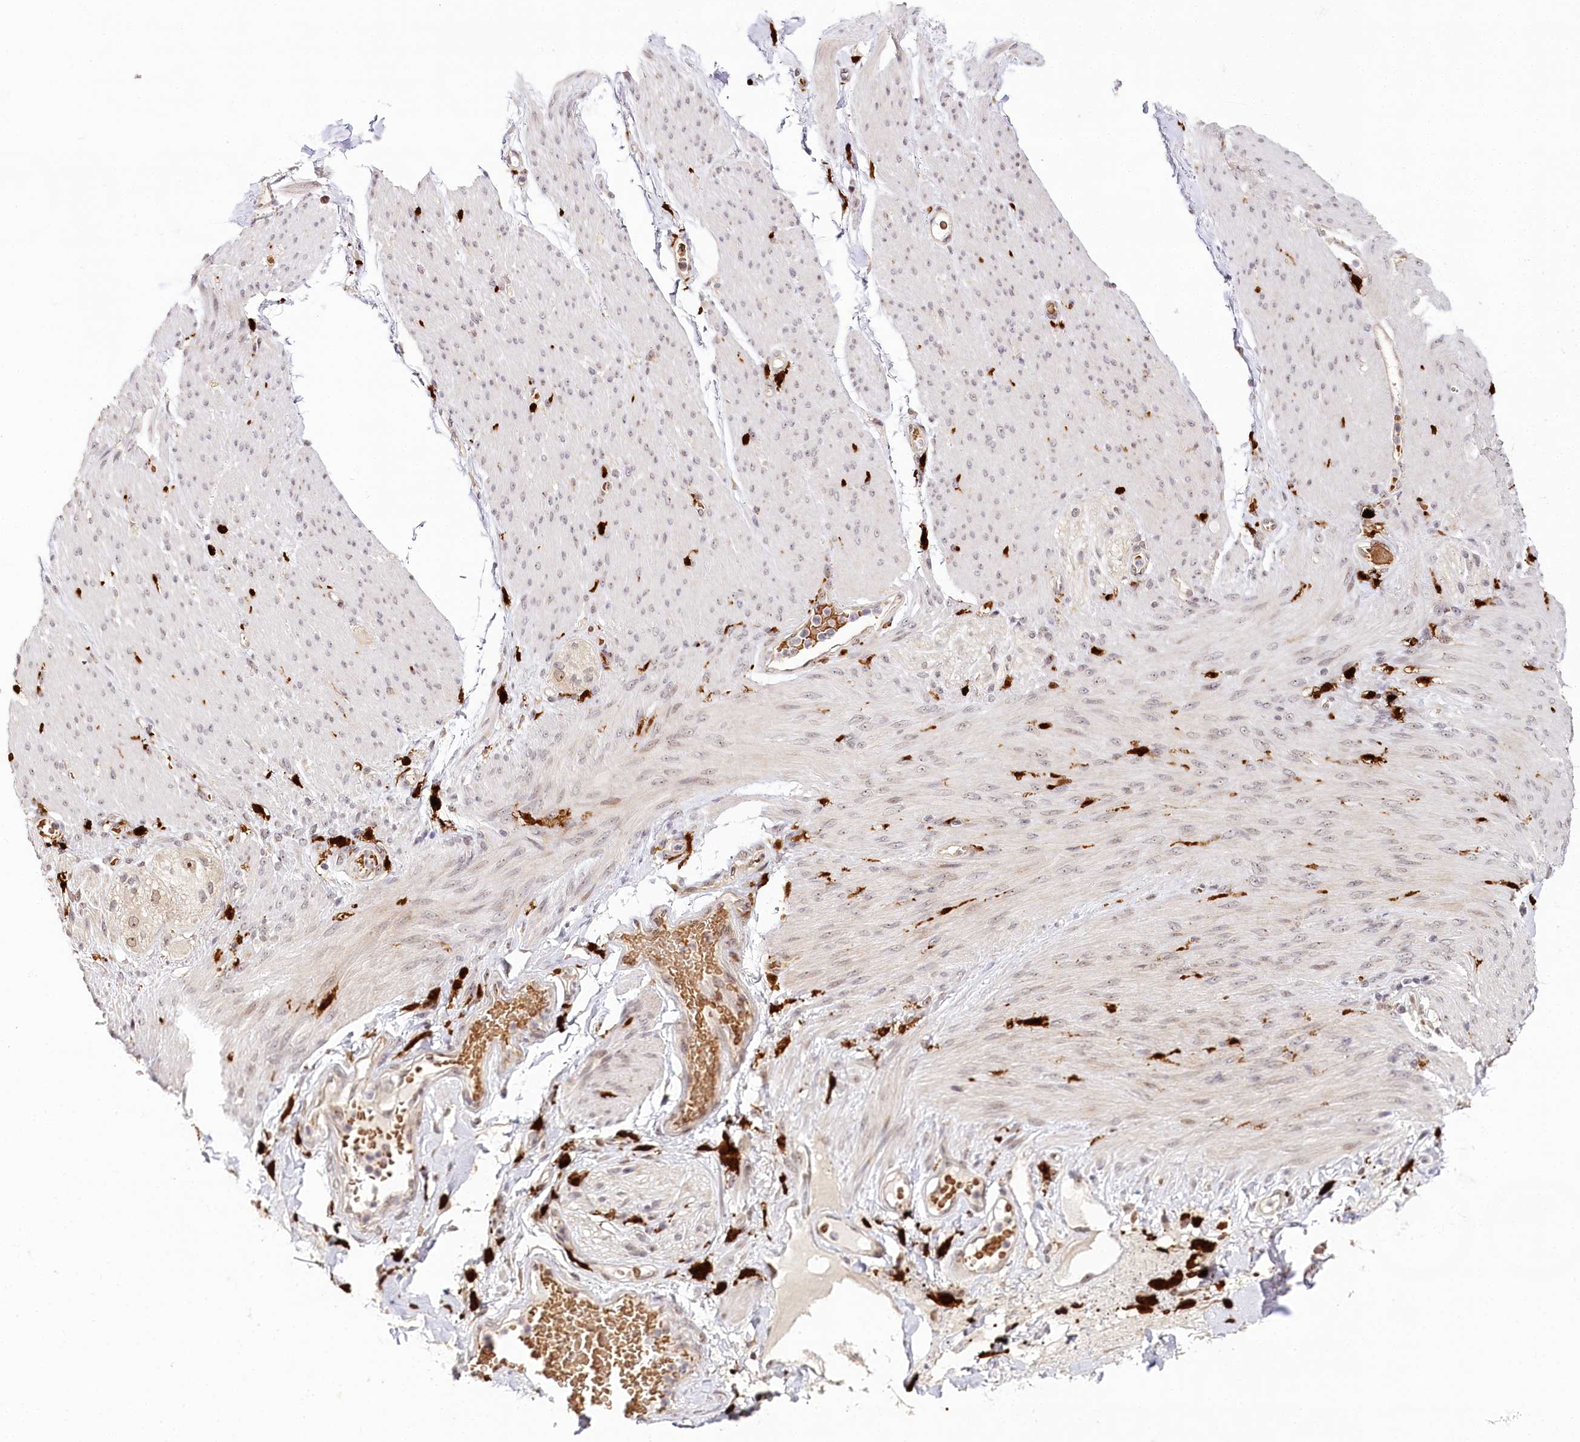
{"staining": {"intensity": "weak", "quantity": "25%-75%", "location": "nuclear"}, "tissue": "adipose tissue", "cell_type": "Adipocytes", "image_type": "normal", "snomed": [{"axis": "morphology", "description": "Normal tissue, NOS"}, {"axis": "topography", "description": "Colon"}, {"axis": "topography", "description": "Peripheral nerve tissue"}], "caption": "Immunohistochemistry (IHC) photomicrograph of normal human adipose tissue stained for a protein (brown), which displays low levels of weak nuclear staining in about 25%-75% of adipocytes.", "gene": "WDR36", "patient": {"sex": "female", "age": 61}}